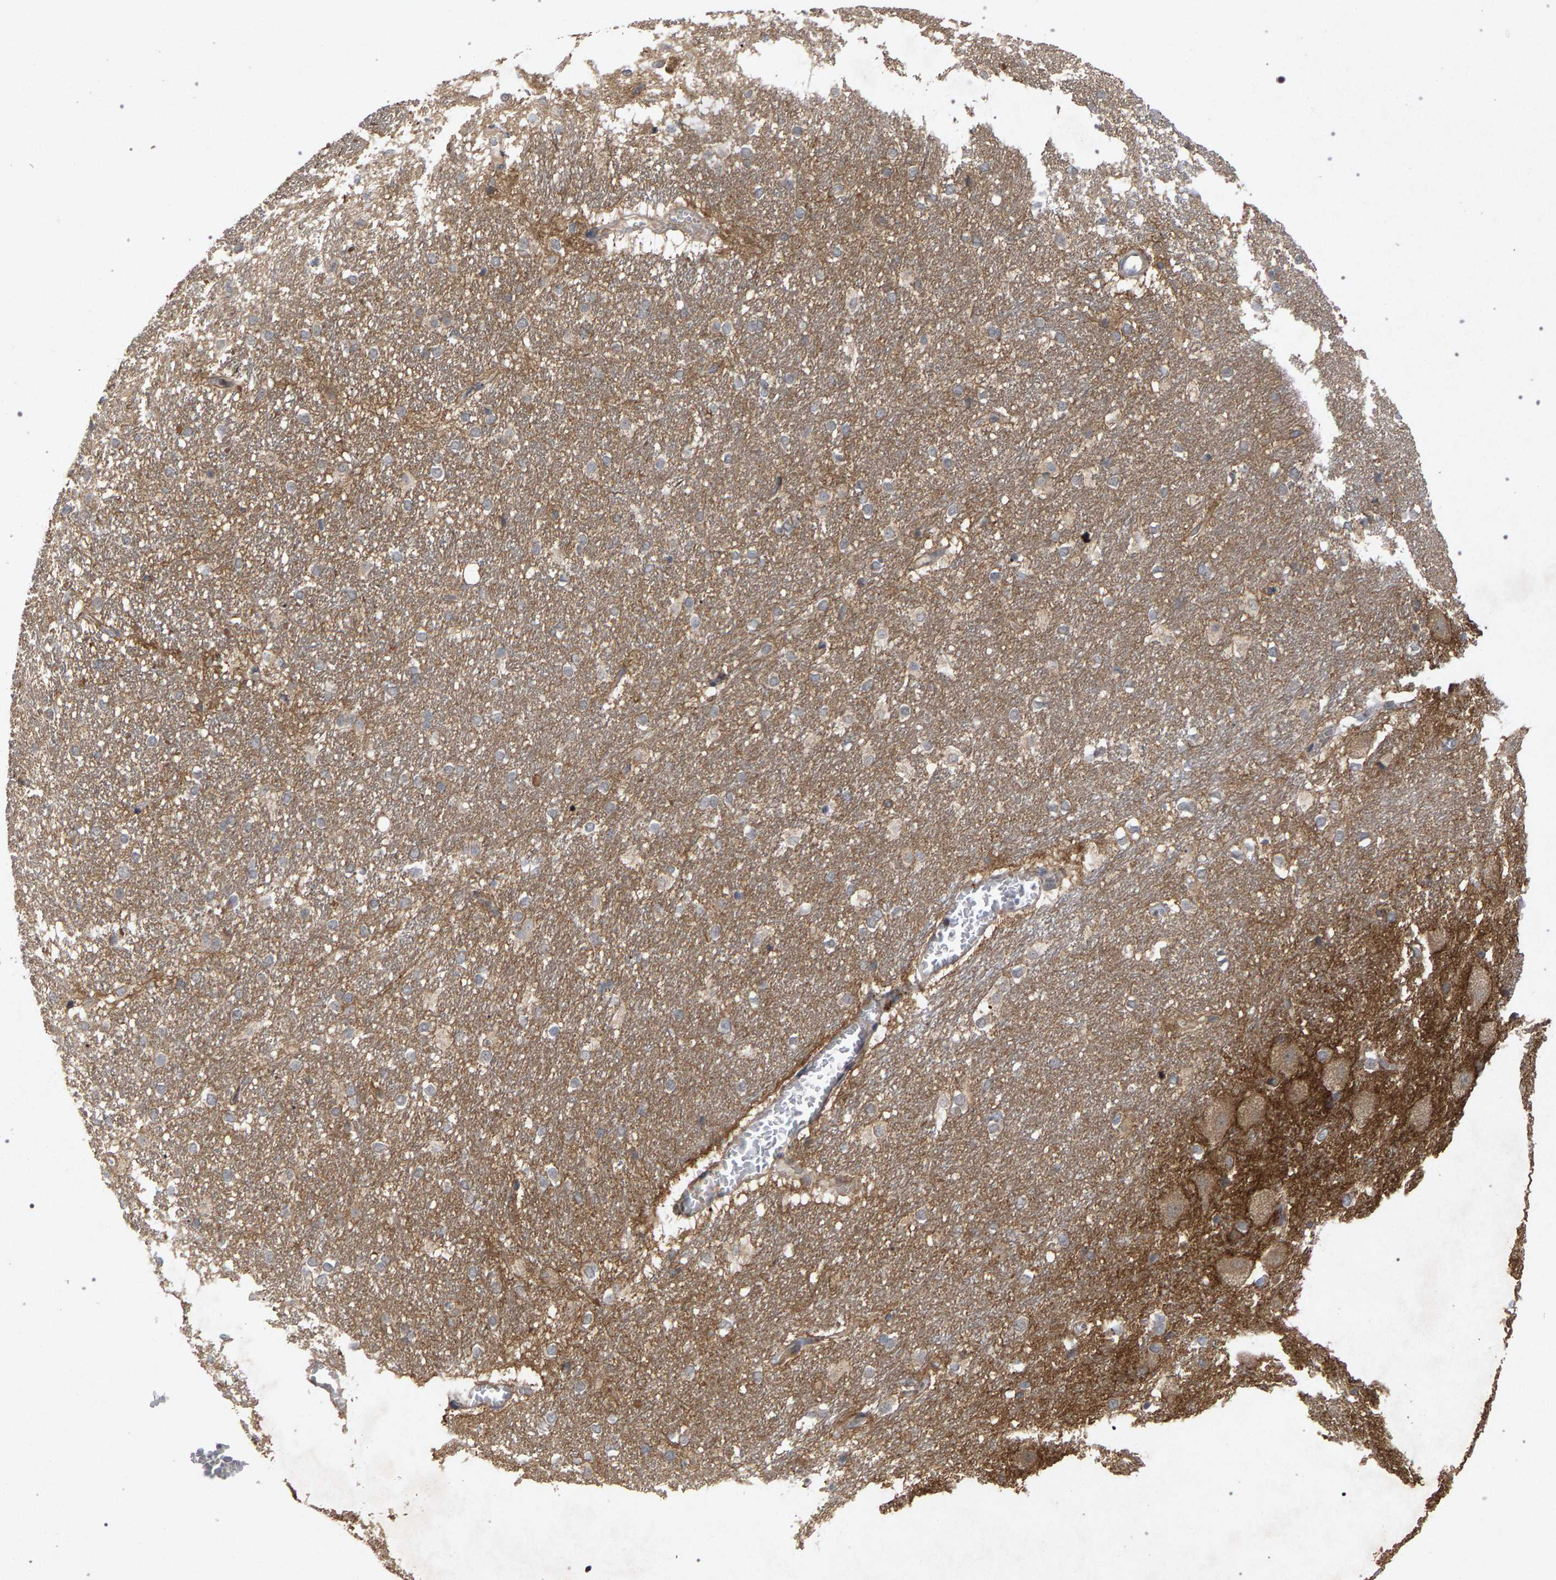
{"staining": {"intensity": "weak", "quantity": "<25%", "location": "cytoplasmic/membranous"}, "tissue": "hippocampus", "cell_type": "Glial cells", "image_type": "normal", "snomed": [{"axis": "morphology", "description": "Normal tissue, NOS"}, {"axis": "topography", "description": "Hippocampus"}], "caption": "Immunohistochemistry (IHC) of benign human hippocampus shows no staining in glial cells.", "gene": "SLC4A4", "patient": {"sex": "female", "age": 19}}